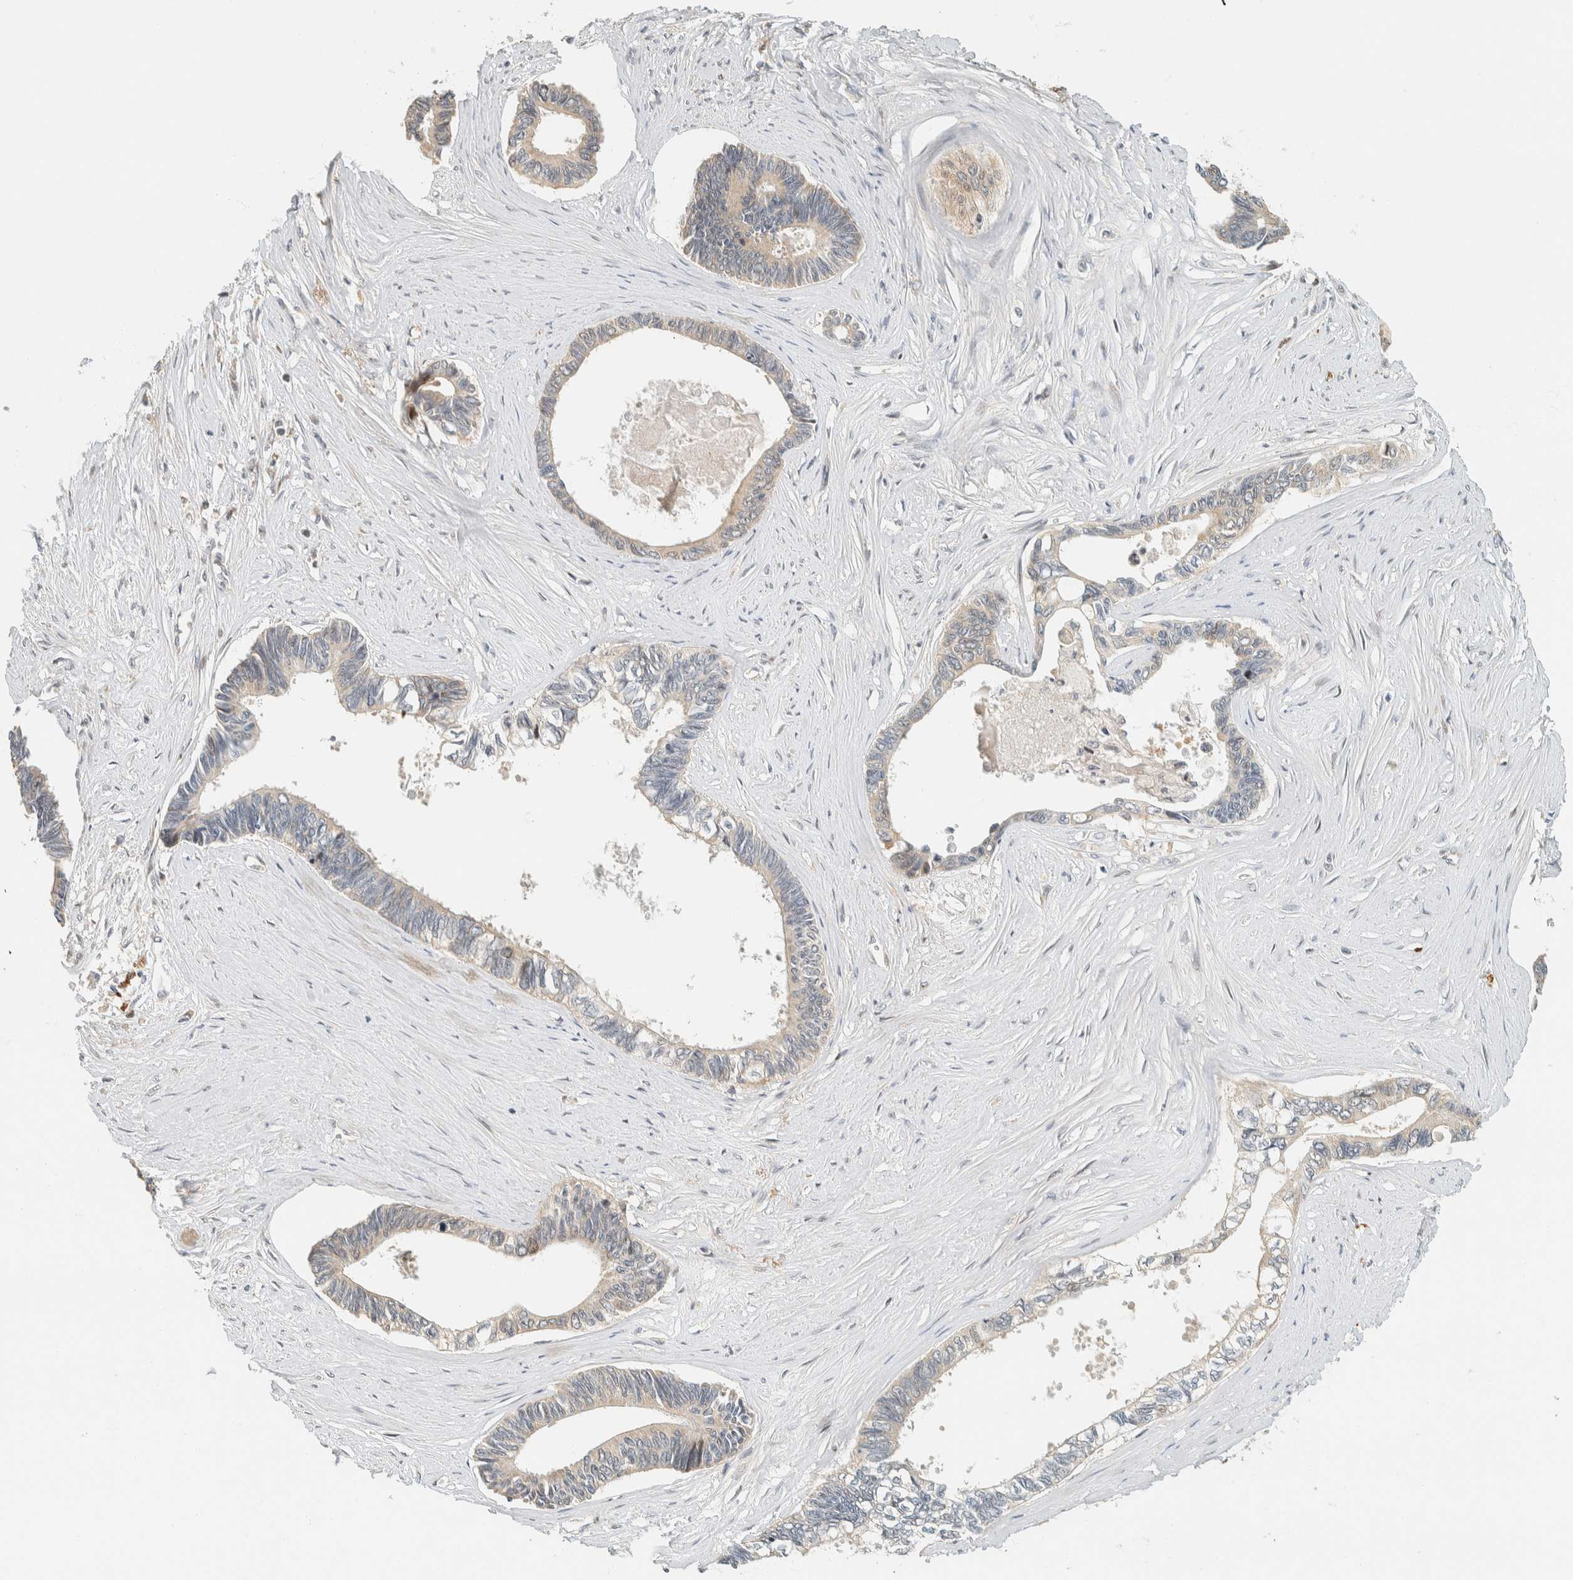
{"staining": {"intensity": "weak", "quantity": "25%-75%", "location": "cytoplasmic/membranous"}, "tissue": "pancreatic cancer", "cell_type": "Tumor cells", "image_type": "cancer", "snomed": [{"axis": "morphology", "description": "Adenocarcinoma, NOS"}, {"axis": "topography", "description": "Pancreas"}], "caption": "Approximately 25%-75% of tumor cells in pancreatic cancer reveal weak cytoplasmic/membranous protein staining as visualized by brown immunohistochemical staining.", "gene": "CCDC171", "patient": {"sex": "female", "age": 70}}